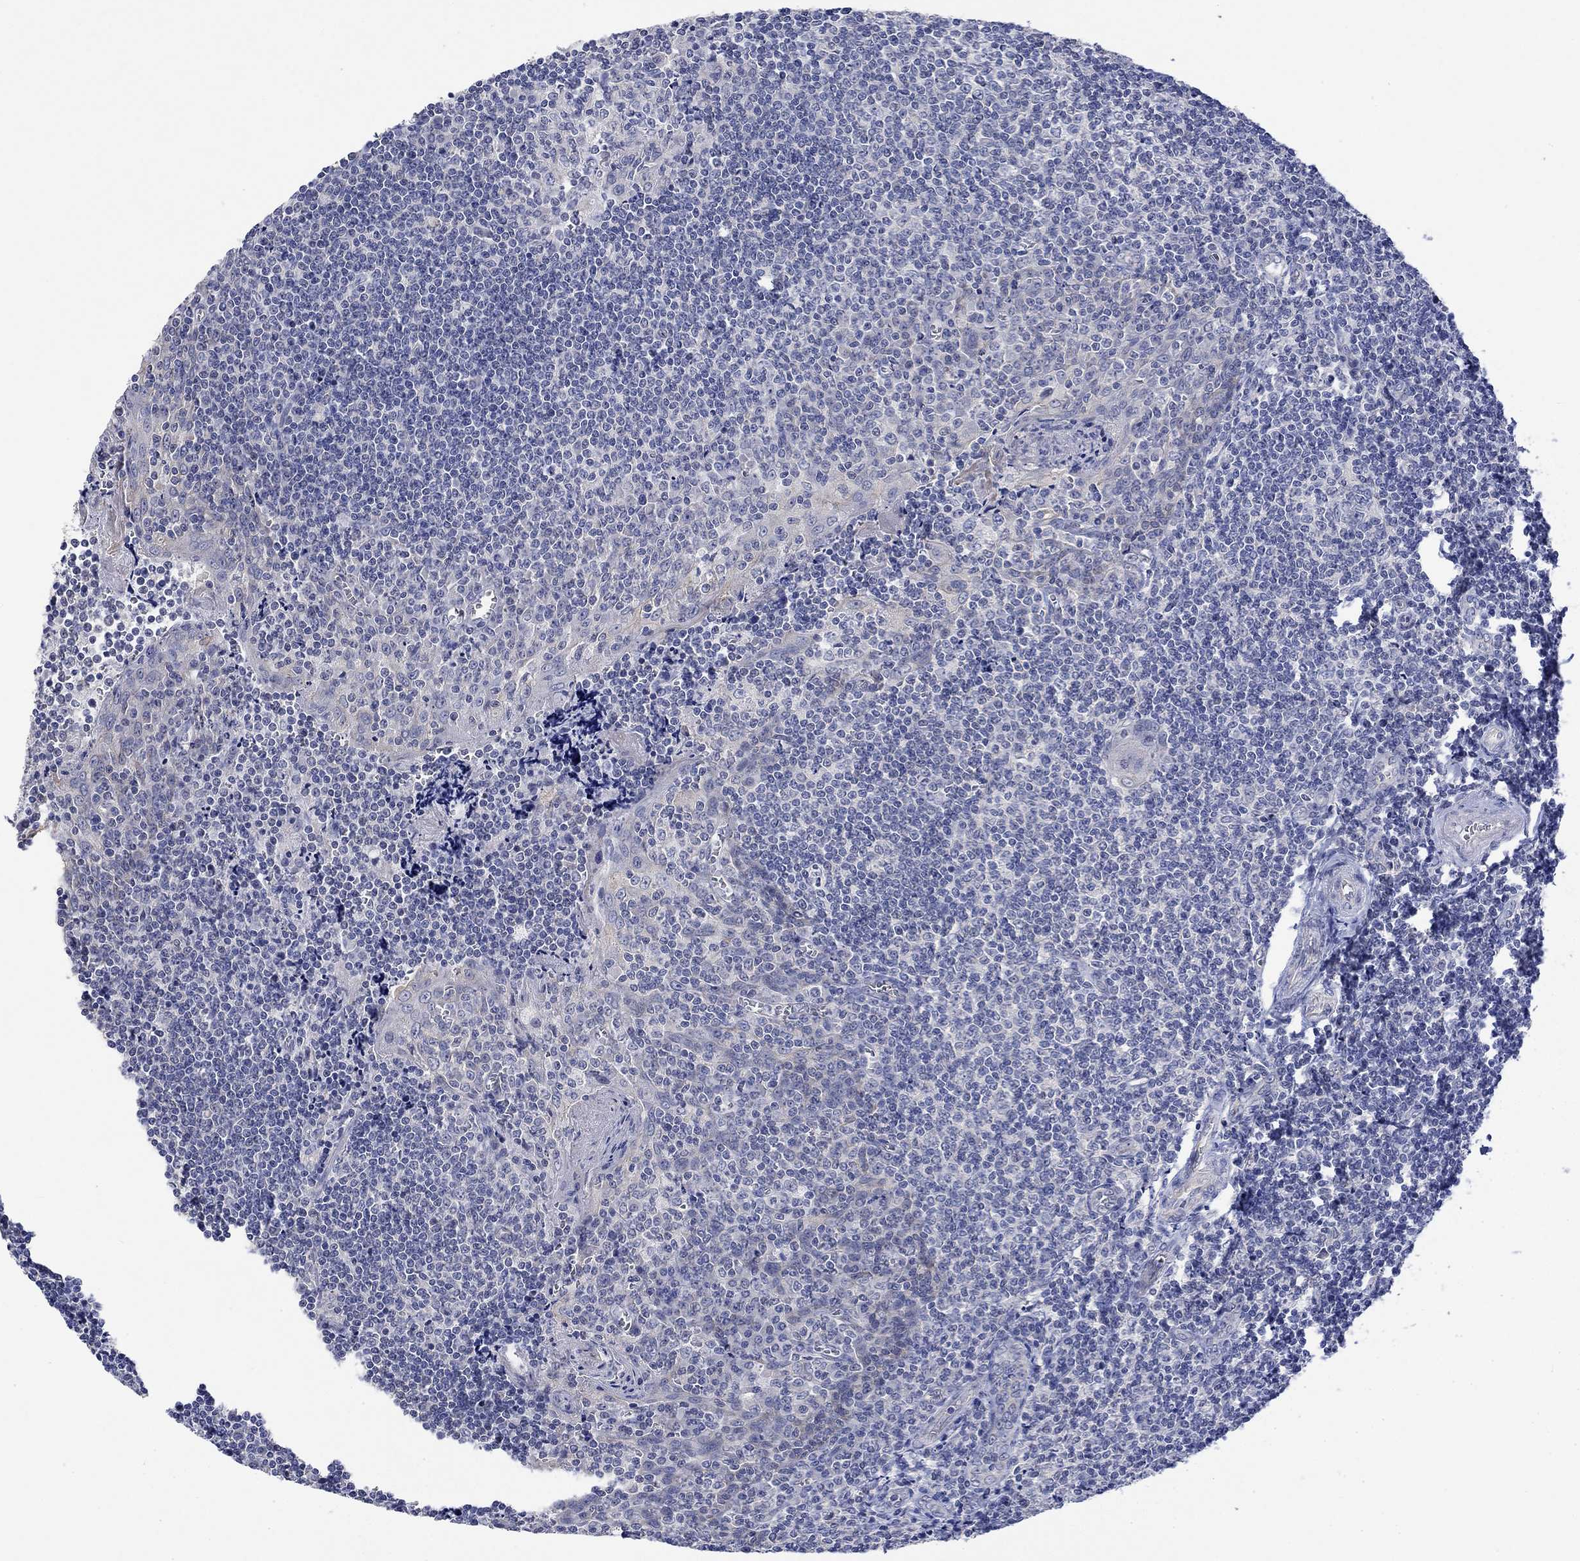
{"staining": {"intensity": "negative", "quantity": "none", "location": "none"}, "tissue": "tonsil", "cell_type": "Germinal center cells", "image_type": "normal", "snomed": [{"axis": "morphology", "description": "Normal tissue, NOS"}, {"axis": "morphology", "description": "Inflammation, NOS"}, {"axis": "topography", "description": "Tonsil"}], "caption": "An immunohistochemistry image of benign tonsil is shown. There is no staining in germinal center cells of tonsil. (DAB (3,3'-diaminobenzidine) IHC with hematoxylin counter stain).", "gene": "AGRP", "patient": {"sex": "female", "age": 31}}